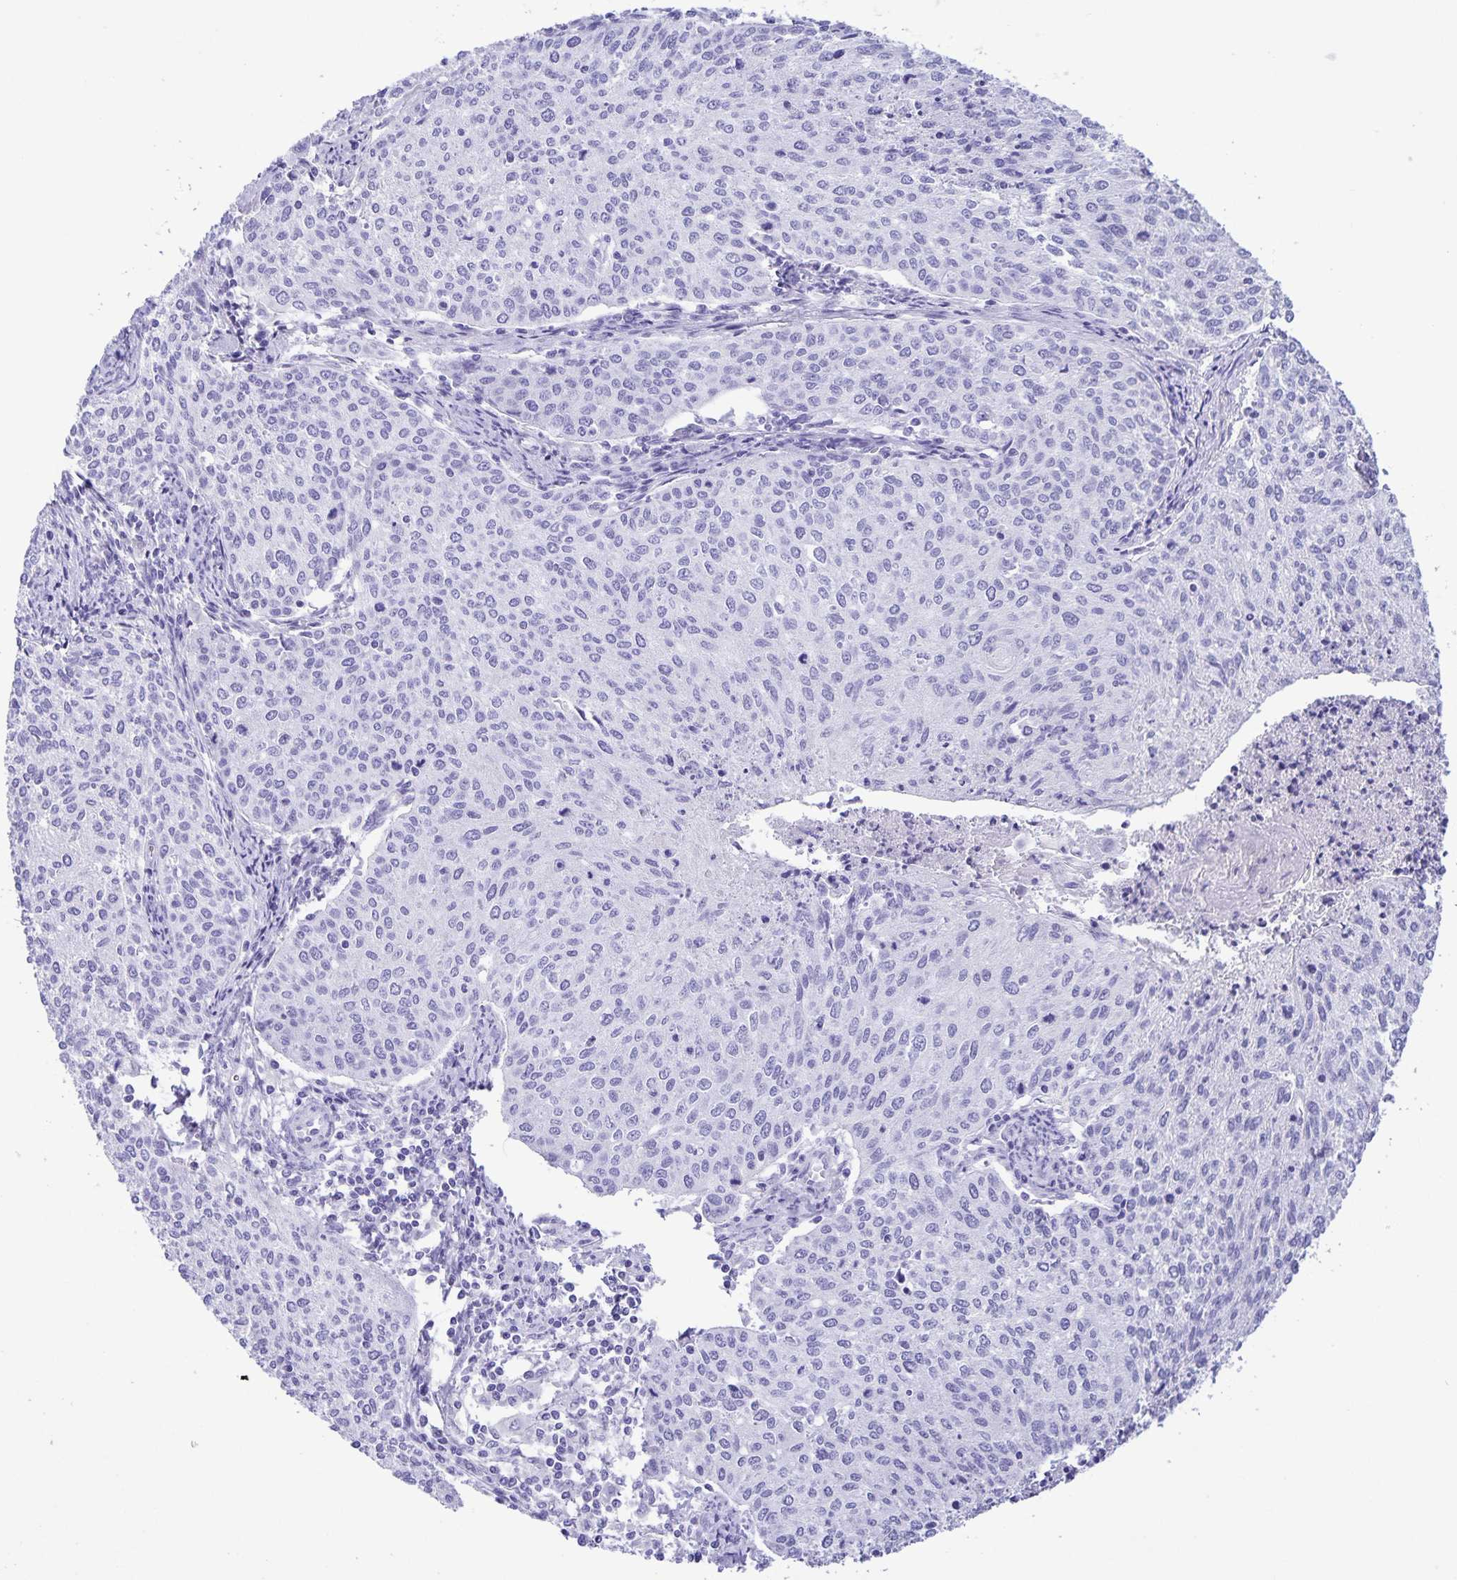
{"staining": {"intensity": "negative", "quantity": "none", "location": "none"}, "tissue": "cervical cancer", "cell_type": "Tumor cells", "image_type": "cancer", "snomed": [{"axis": "morphology", "description": "Squamous cell carcinoma, NOS"}, {"axis": "topography", "description": "Cervix"}], "caption": "Immunohistochemistry (IHC) micrograph of neoplastic tissue: squamous cell carcinoma (cervical) stained with DAB (3,3'-diaminobenzidine) shows no significant protein positivity in tumor cells. The staining is performed using DAB (3,3'-diaminobenzidine) brown chromogen with nuclei counter-stained in using hematoxylin.", "gene": "UBQLN3", "patient": {"sex": "female", "age": 38}}